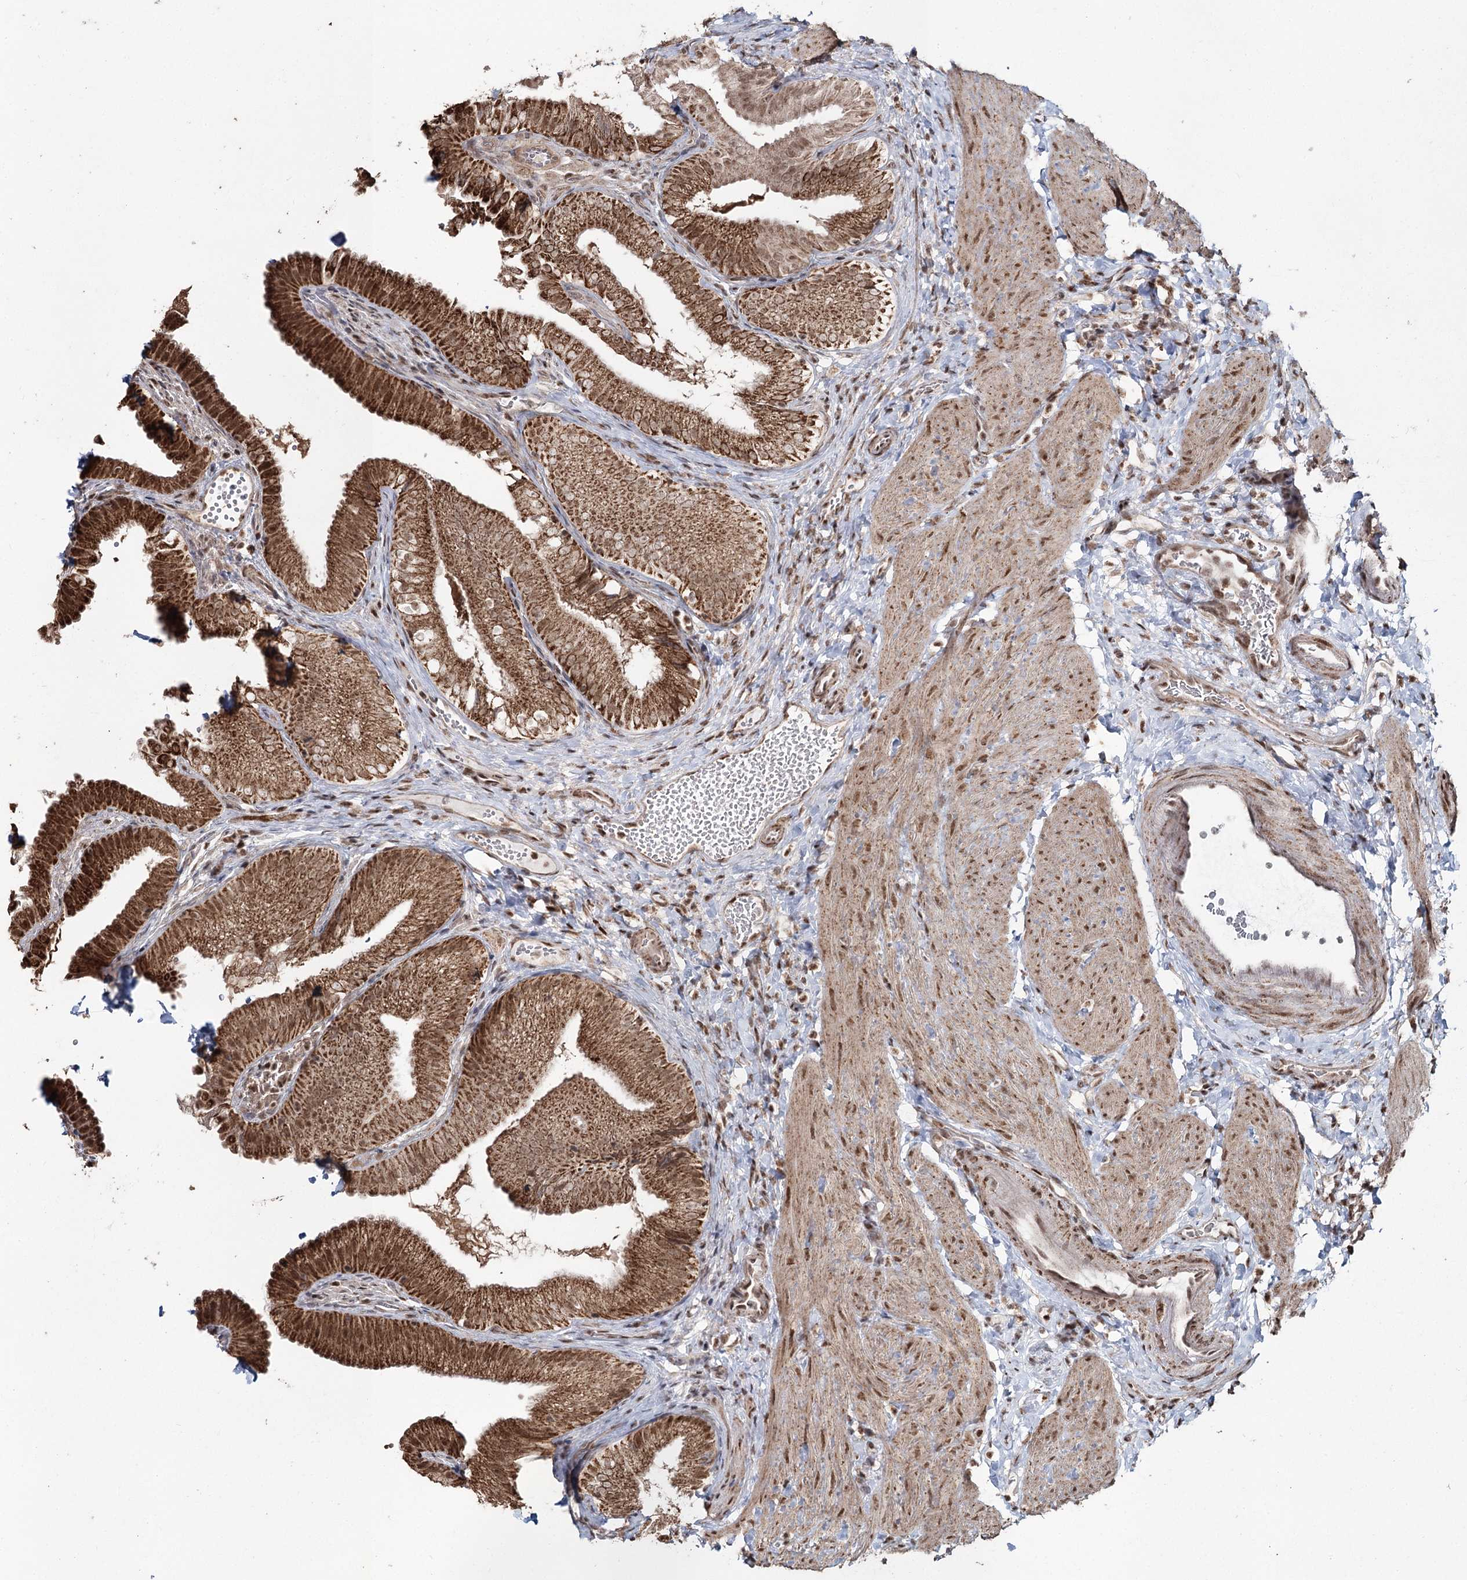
{"staining": {"intensity": "strong", "quantity": ">75%", "location": "cytoplasmic/membranous,nuclear"}, "tissue": "gallbladder", "cell_type": "Glandular cells", "image_type": "normal", "snomed": [{"axis": "morphology", "description": "Normal tissue, NOS"}, {"axis": "topography", "description": "Gallbladder"}], "caption": "Strong cytoplasmic/membranous,nuclear positivity is identified in approximately >75% of glandular cells in normal gallbladder.", "gene": "PDHX", "patient": {"sex": "female", "age": 30}}